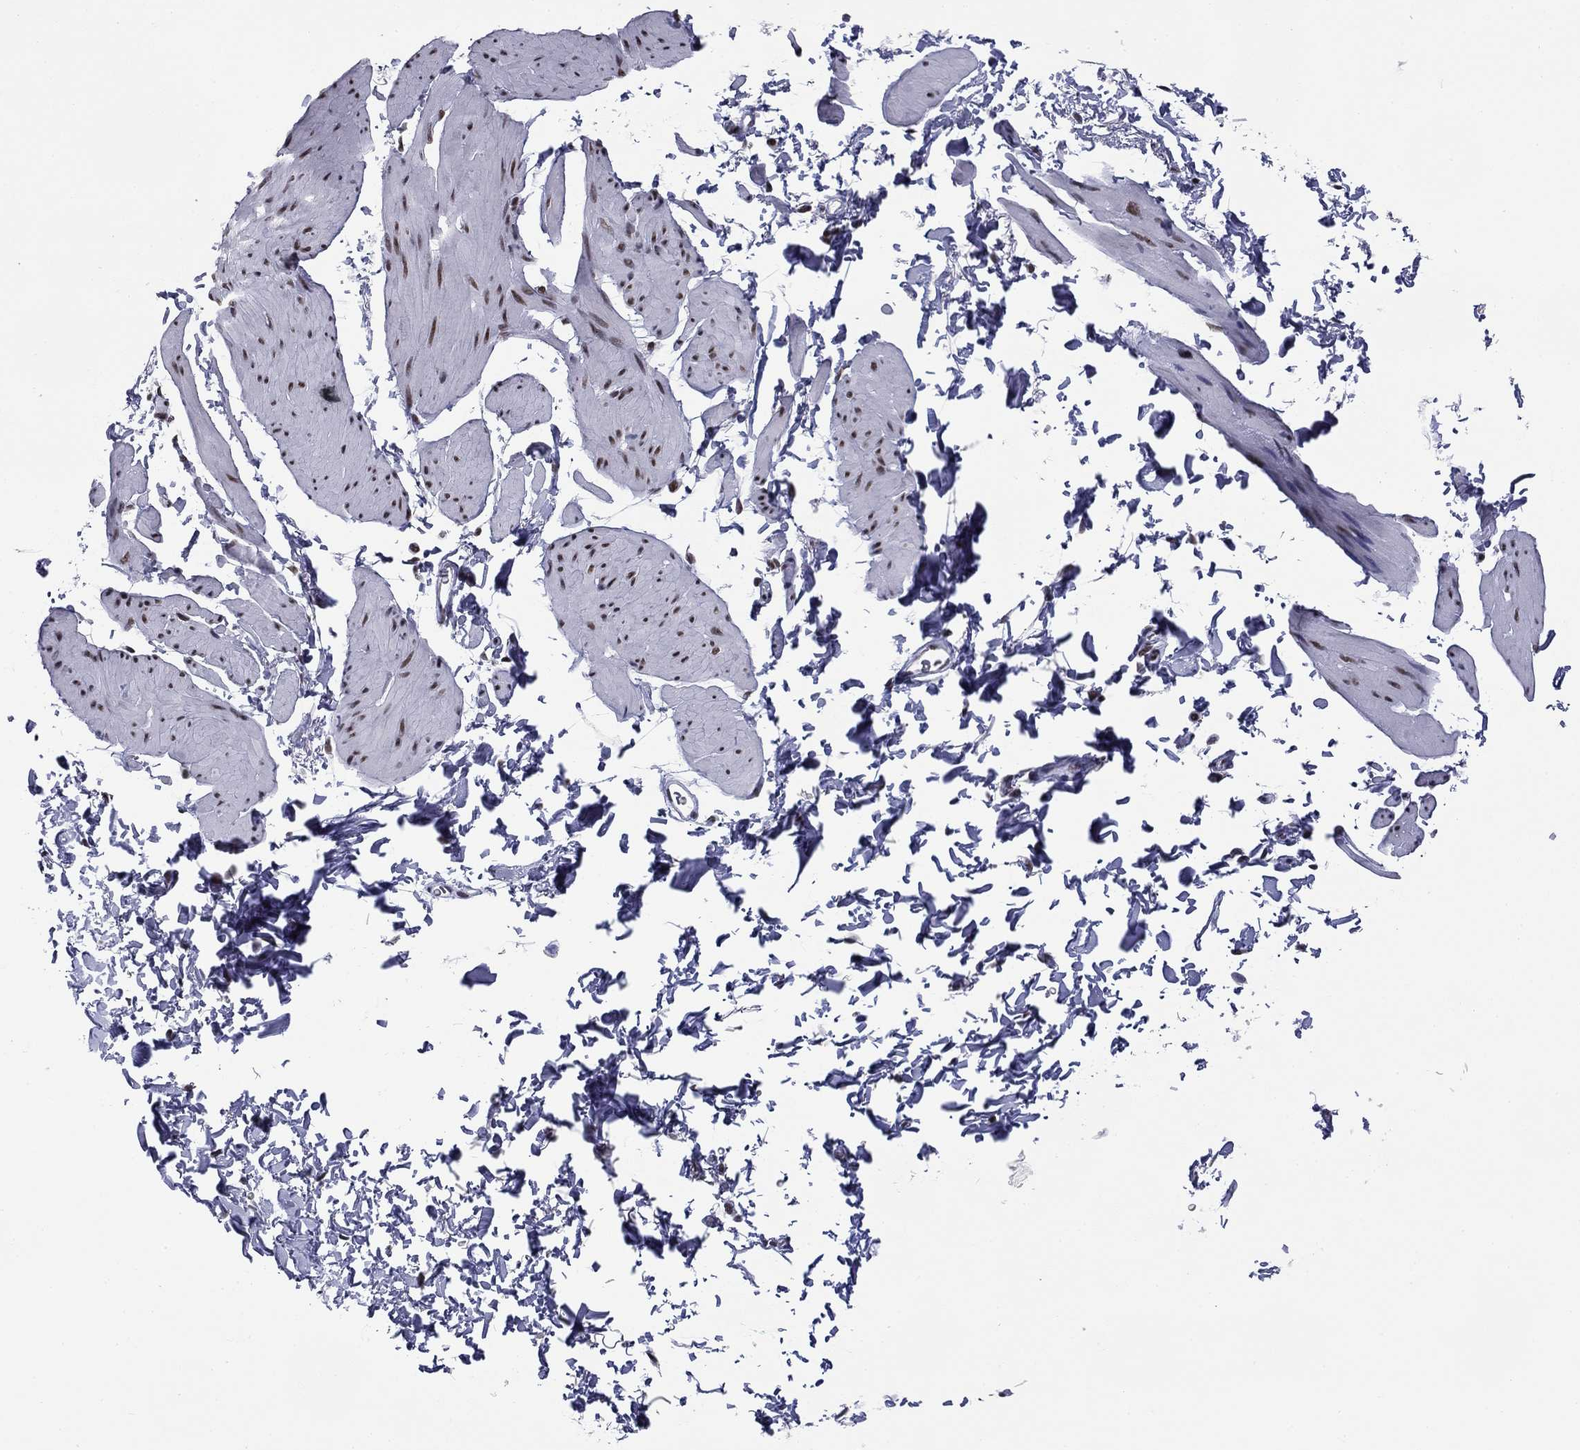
{"staining": {"intensity": "moderate", "quantity": ">75%", "location": "nuclear"}, "tissue": "smooth muscle", "cell_type": "Smooth muscle cells", "image_type": "normal", "snomed": [{"axis": "morphology", "description": "Normal tissue, NOS"}, {"axis": "topography", "description": "Adipose tissue"}, {"axis": "topography", "description": "Smooth muscle"}, {"axis": "topography", "description": "Peripheral nerve tissue"}], "caption": "Normal smooth muscle was stained to show a protein in brown. There is medium levels of moderate nuclear positivity in about >75% of smooth muscle cells. (DAB (3,3'-diaminobenzidine) IHC, brown staining for protein, blue staining for nuclei).", "gene": "ETV5", "patient": {"sex": "male", "age": 83}}